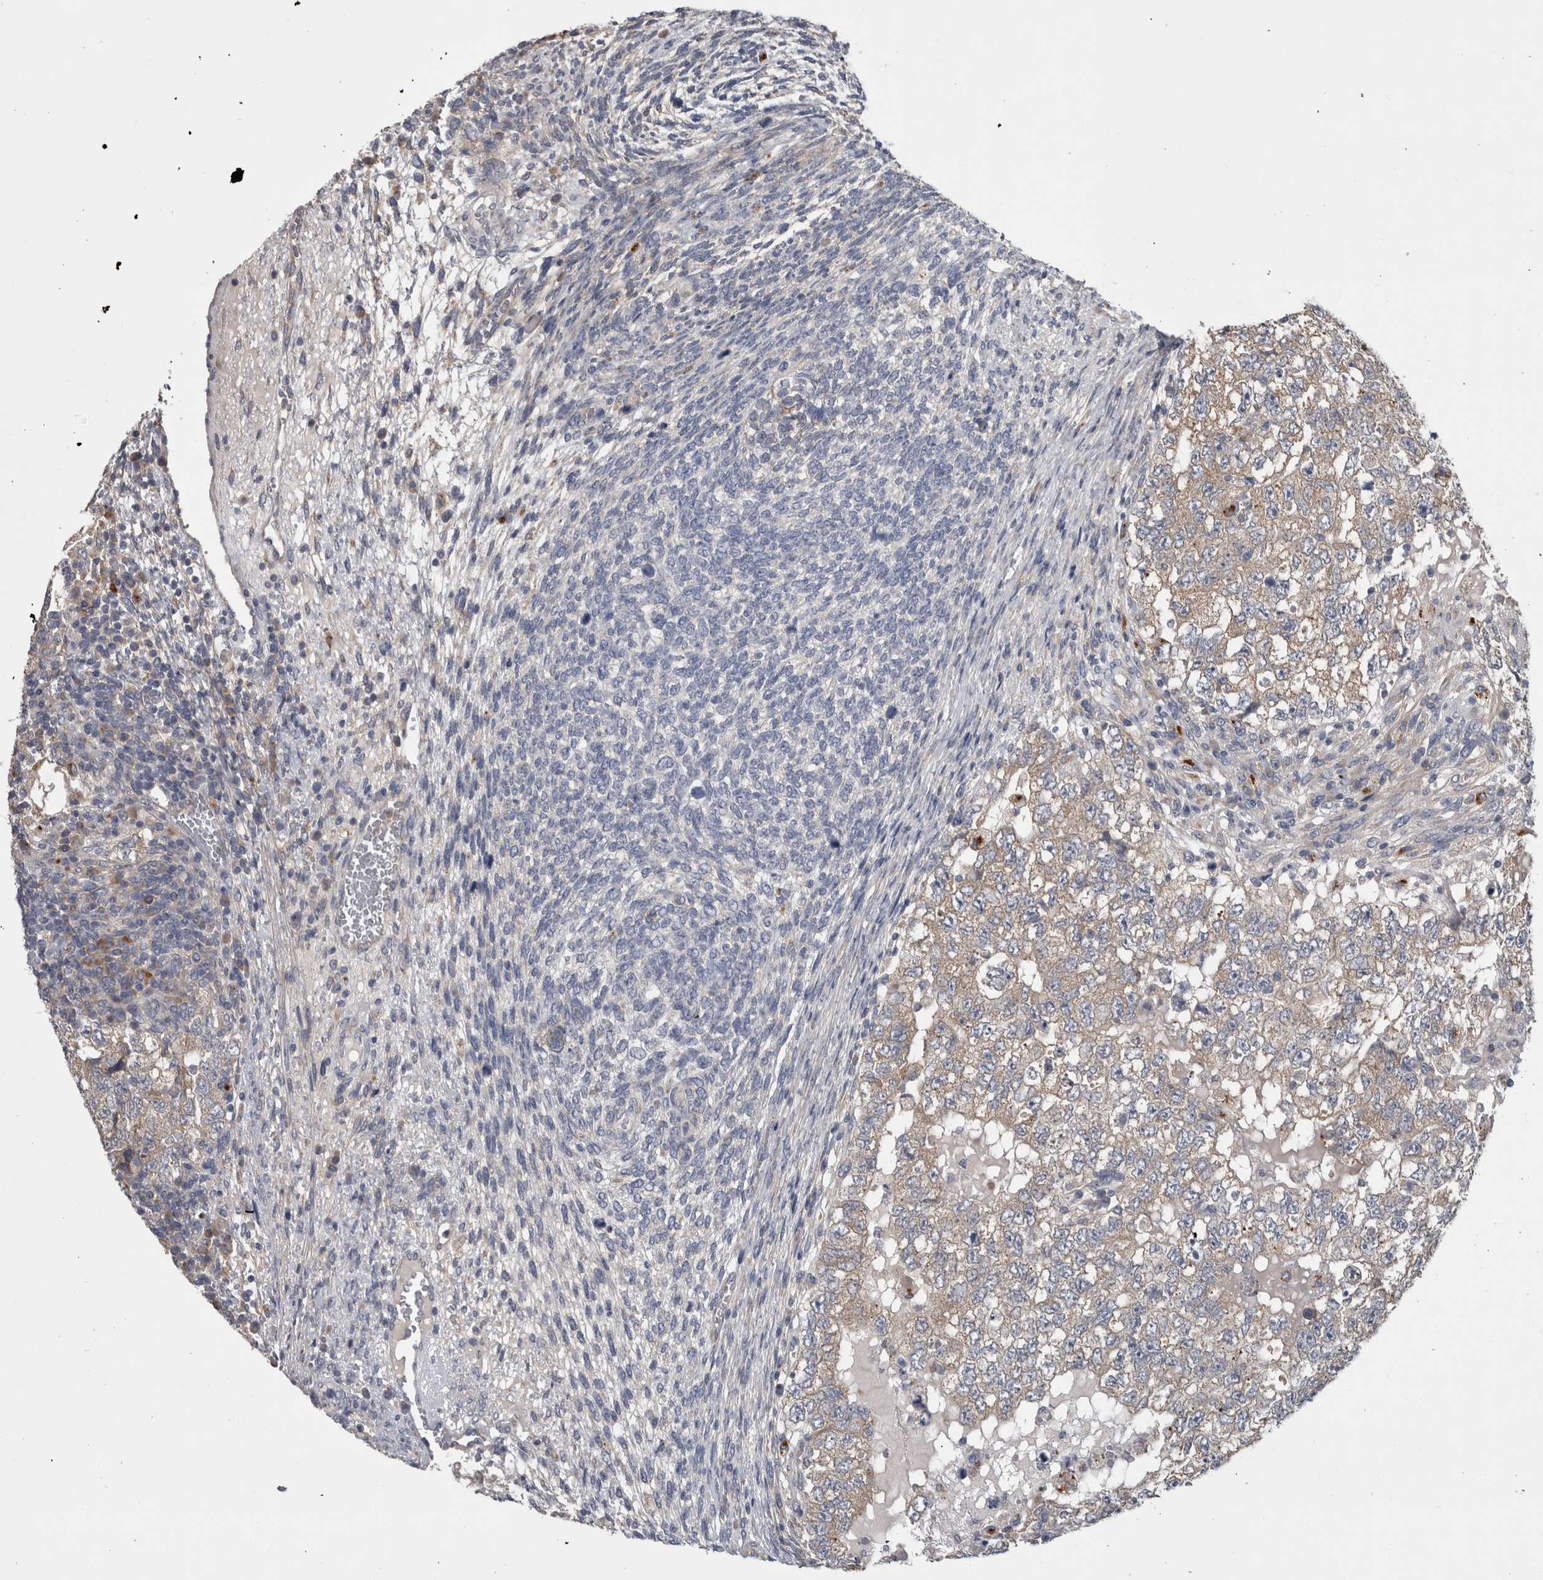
{"staining": {"intensity": "negative", "quantity": "none", "location": "none"}, "tissue": "testis cancer", "cell_type": "Tumor cells", "image_type": "cancer", "snomed": [{"axis": "morphology", "description": "Carcinoma, Embryonal, NOS"}, {"axis": "topography", "description": "Testis"}], "caption": "Immunohistochemistry image of embryonal carcinoma (testis) stained for a protein (brown), which demonstrates no staining in tumor cells.", "gene": "ATXN2", "patient": {"sex": "male", "age": 36}}